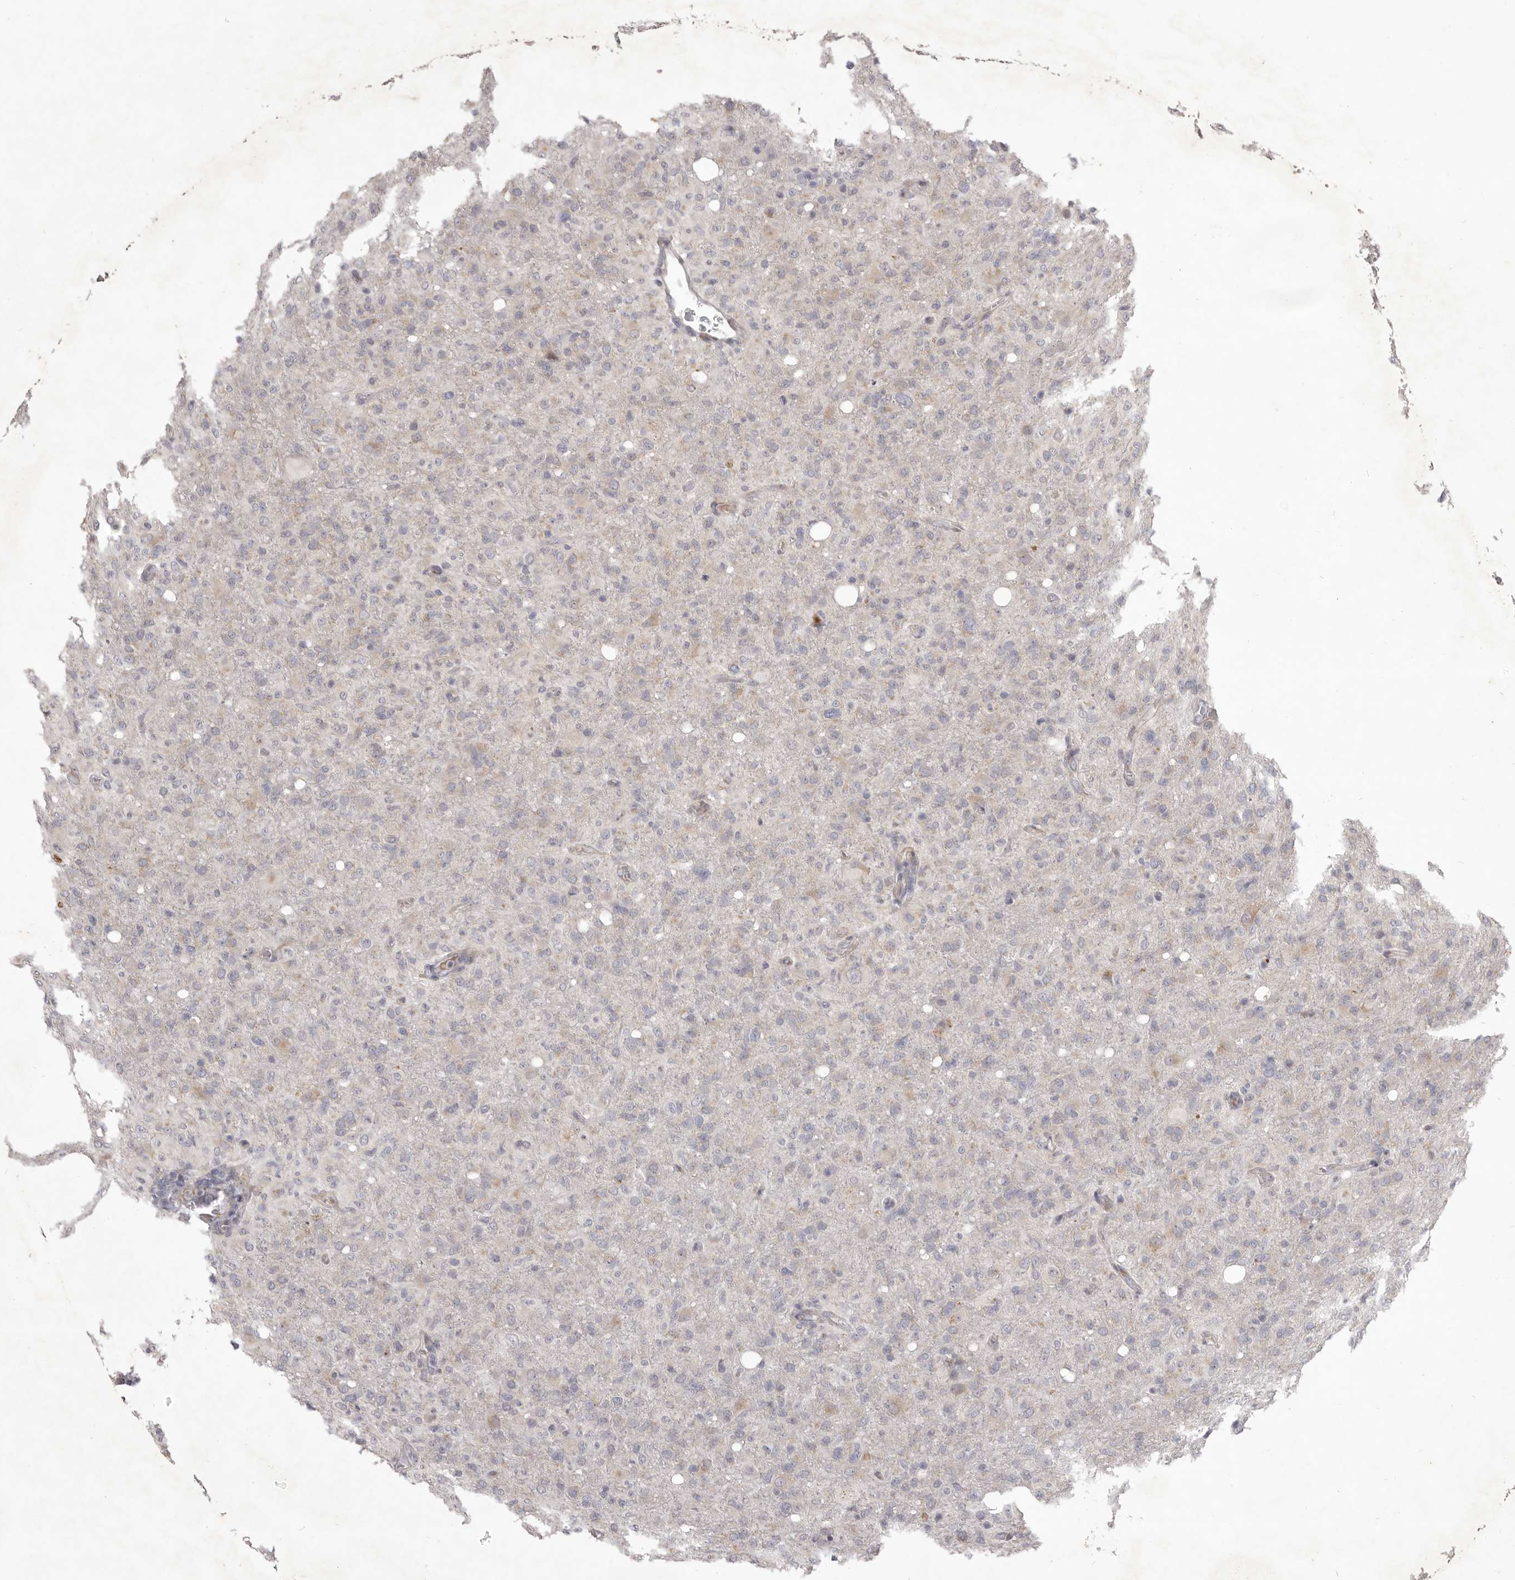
{"staining": {"intensity": "negative", "quantity": "none", "location": "none"}, "tissue": "glioma", "cell_type": "Tumor cells", "image_type": "cancer", "snomed": [{"axis": "morphology", "description": "Glioma, malignant, High grade"}, {"axis": "topography", "description": "Brain"}], "caption": "This histopathology image is of glioma stained with IHC to label a protein in brown with the nuclei are counter-stained blue. There is no positivity in tumor cells. (Immunohistochemistry (ihc), brightfield microscopy, high magnification).", "gene": "TBC1D8B", "patient": {"sex": "female", "age": 57}}